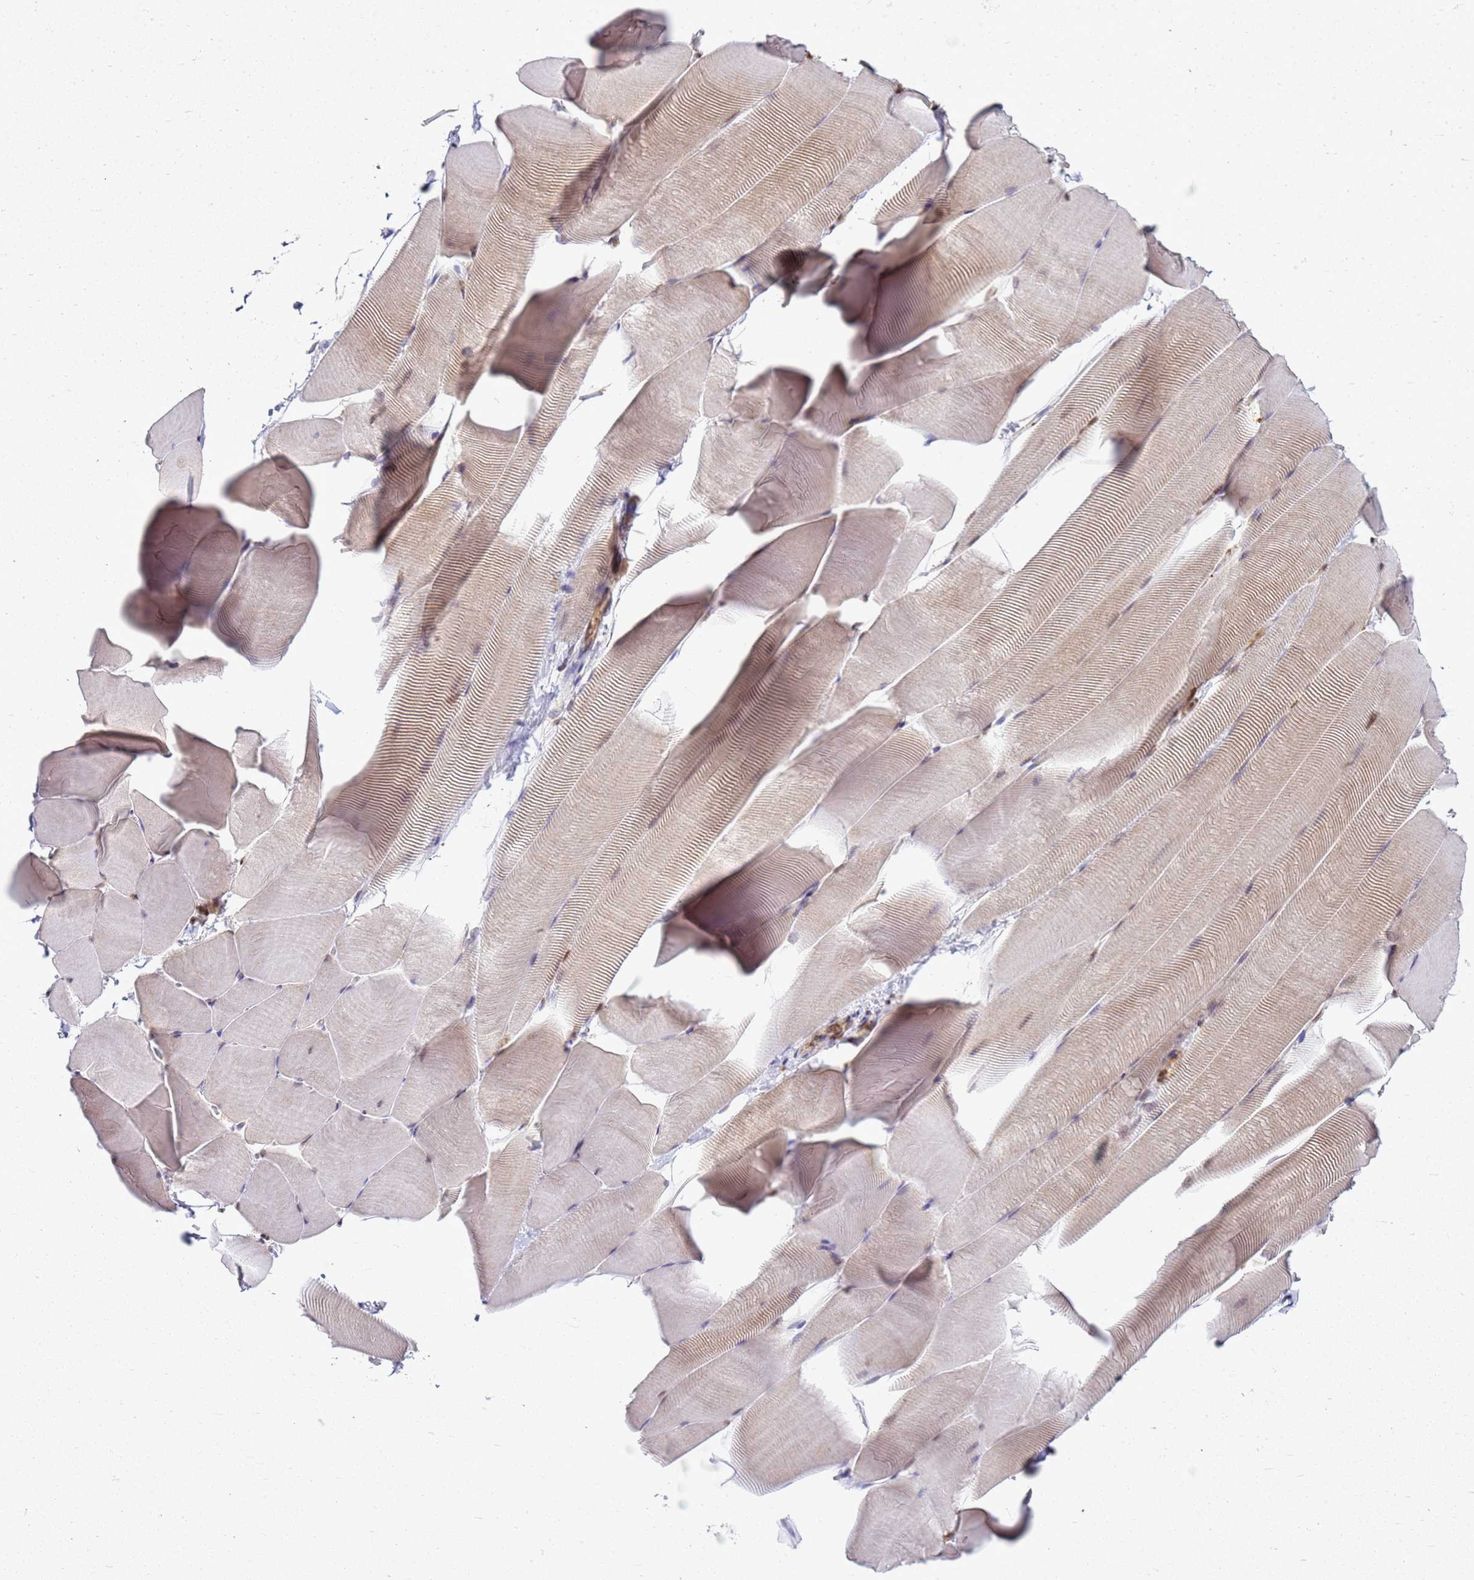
{"staining": {"intensity": "moderate", "quantity": "25%-75%", "location": "nuclear"}, "tissue": "skeletal muscle", "cell_type": "Myocytes", "image_type": "normal", "snomed": [{"axis": "morphology", "description": "Normal tissue, NOS"}, {"axis": "topography", "description": "Skeletal muscle"}], "caption": "Moderate nuclear staining is seen in approximately 25%-75% of myocytes in benign skeletal muscle.", "gene": "APEX1", "patient": {"sex": "male", "age": 25}}